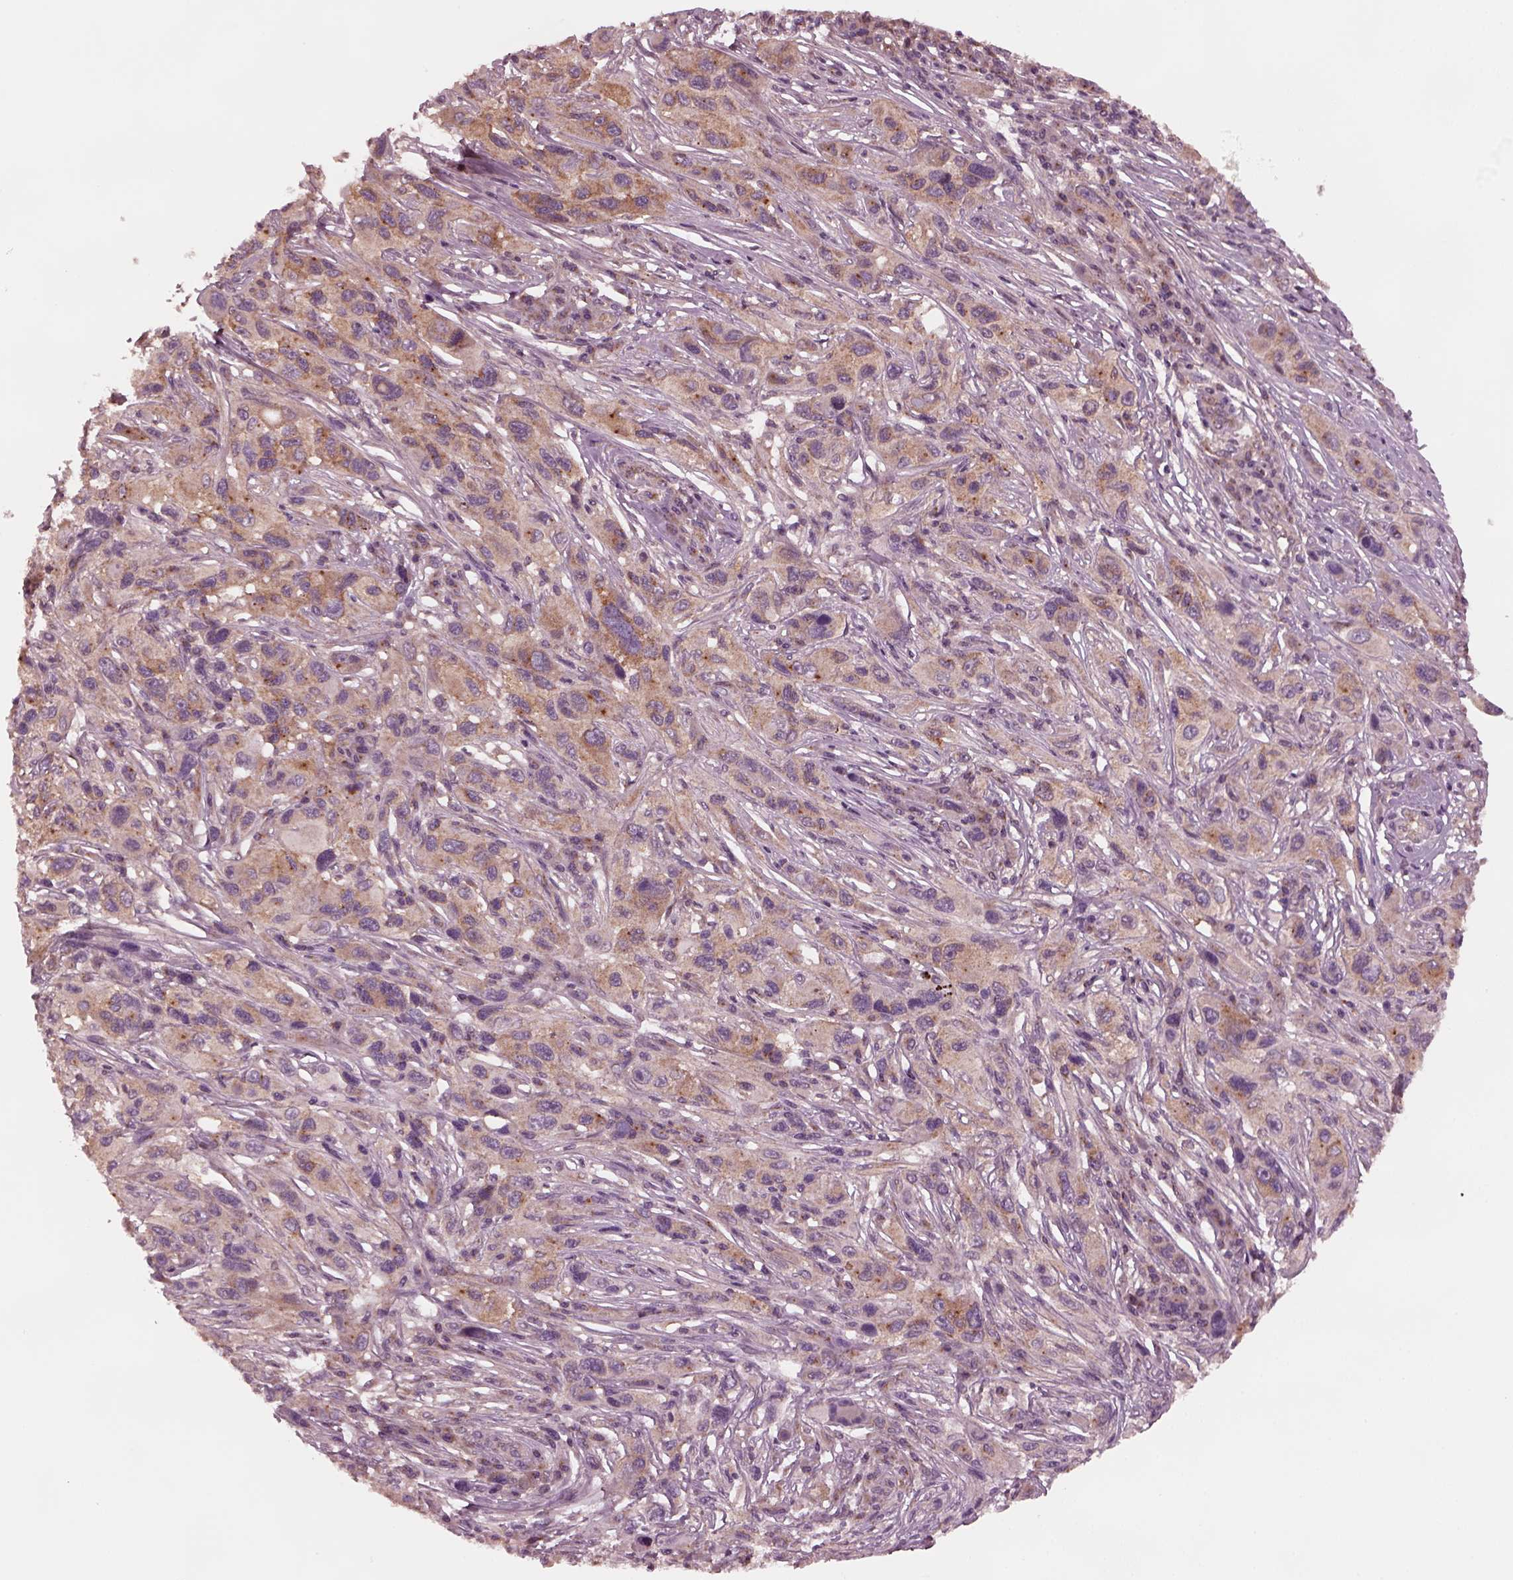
{"staining": {"intensity": "moderate", "quantity": ">75%", "location": "cytoplasmic/membranous"}, "tissue": "melanoma", "cell_type": "Tumor cells", "image_type": "cancer", "snomed": [{"axis": "morphology", "description": "Malignant melanoma, NOS"}, {"axis": "topography", "description": "Skin"}], "caption": "Immunohistochemistry photomicrograph of neoplastic tissue: melanoma stained using IHC demonstrates medium levels of moderate protein expression localized specifically in the cytoplasmic/membranous of tumor cells, appearing as a cytoplasmic/membranous brown color.", "gene": "TUBG1", "patient": {"sex": "male", "age": 53}}